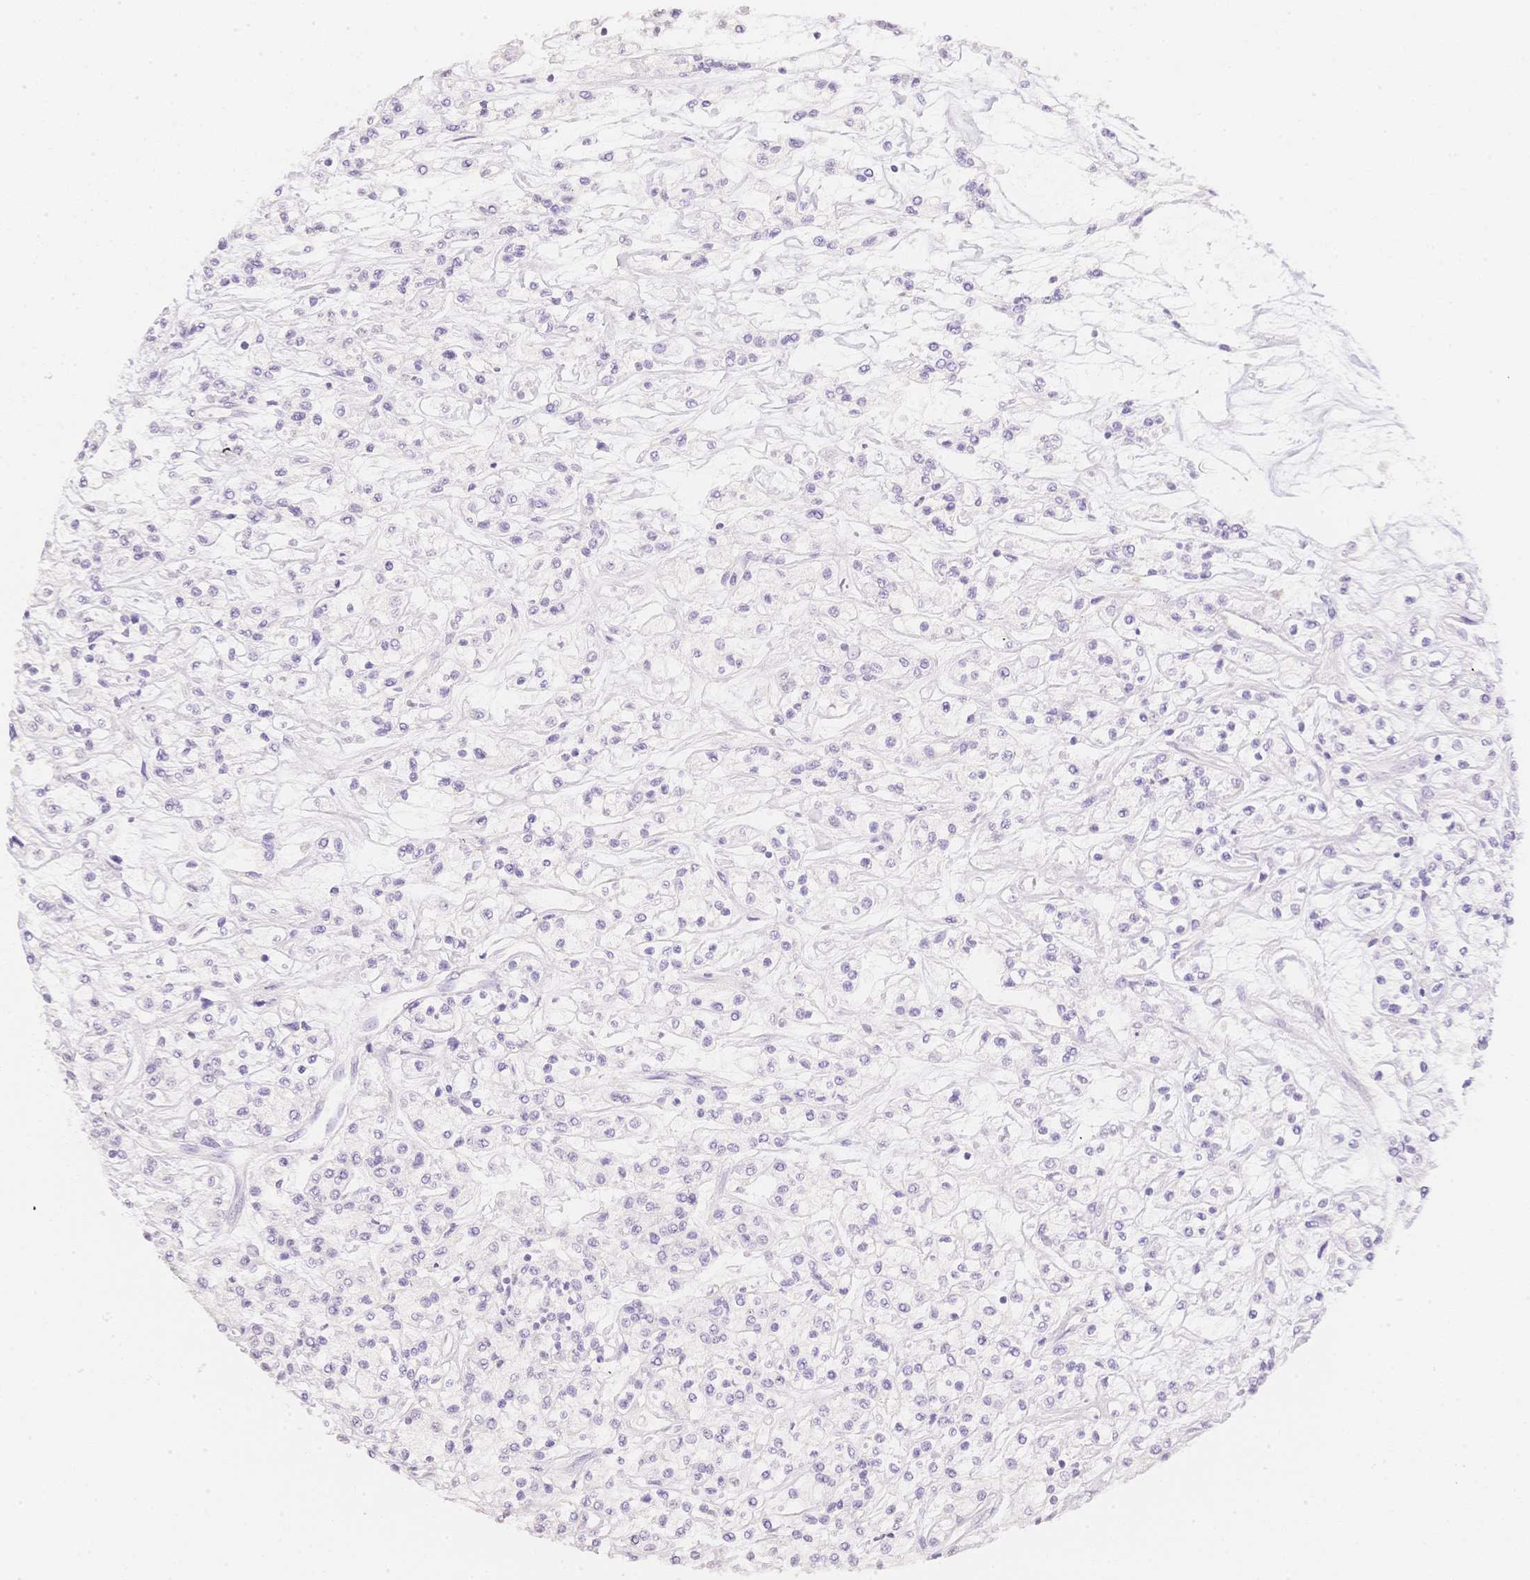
{"staining": {"intensity": "negative", "quantity": "none", "location": "none"}, "tissue": "renal cancer", "cell_type": "Tumor cells", "image_type": "cancer", "snomed": [{"axis": "morphology", "description": "Adenocarcinoma, NOS"}, {"axis": "topography", "description": "Kidney"}], "caption": "Human renal adenocarcinoma stained for a protein using IHC reveals no positivity in tumor cells.", "gene": "HCRTR2", "patient": {"sex": "female", "age": 59}}